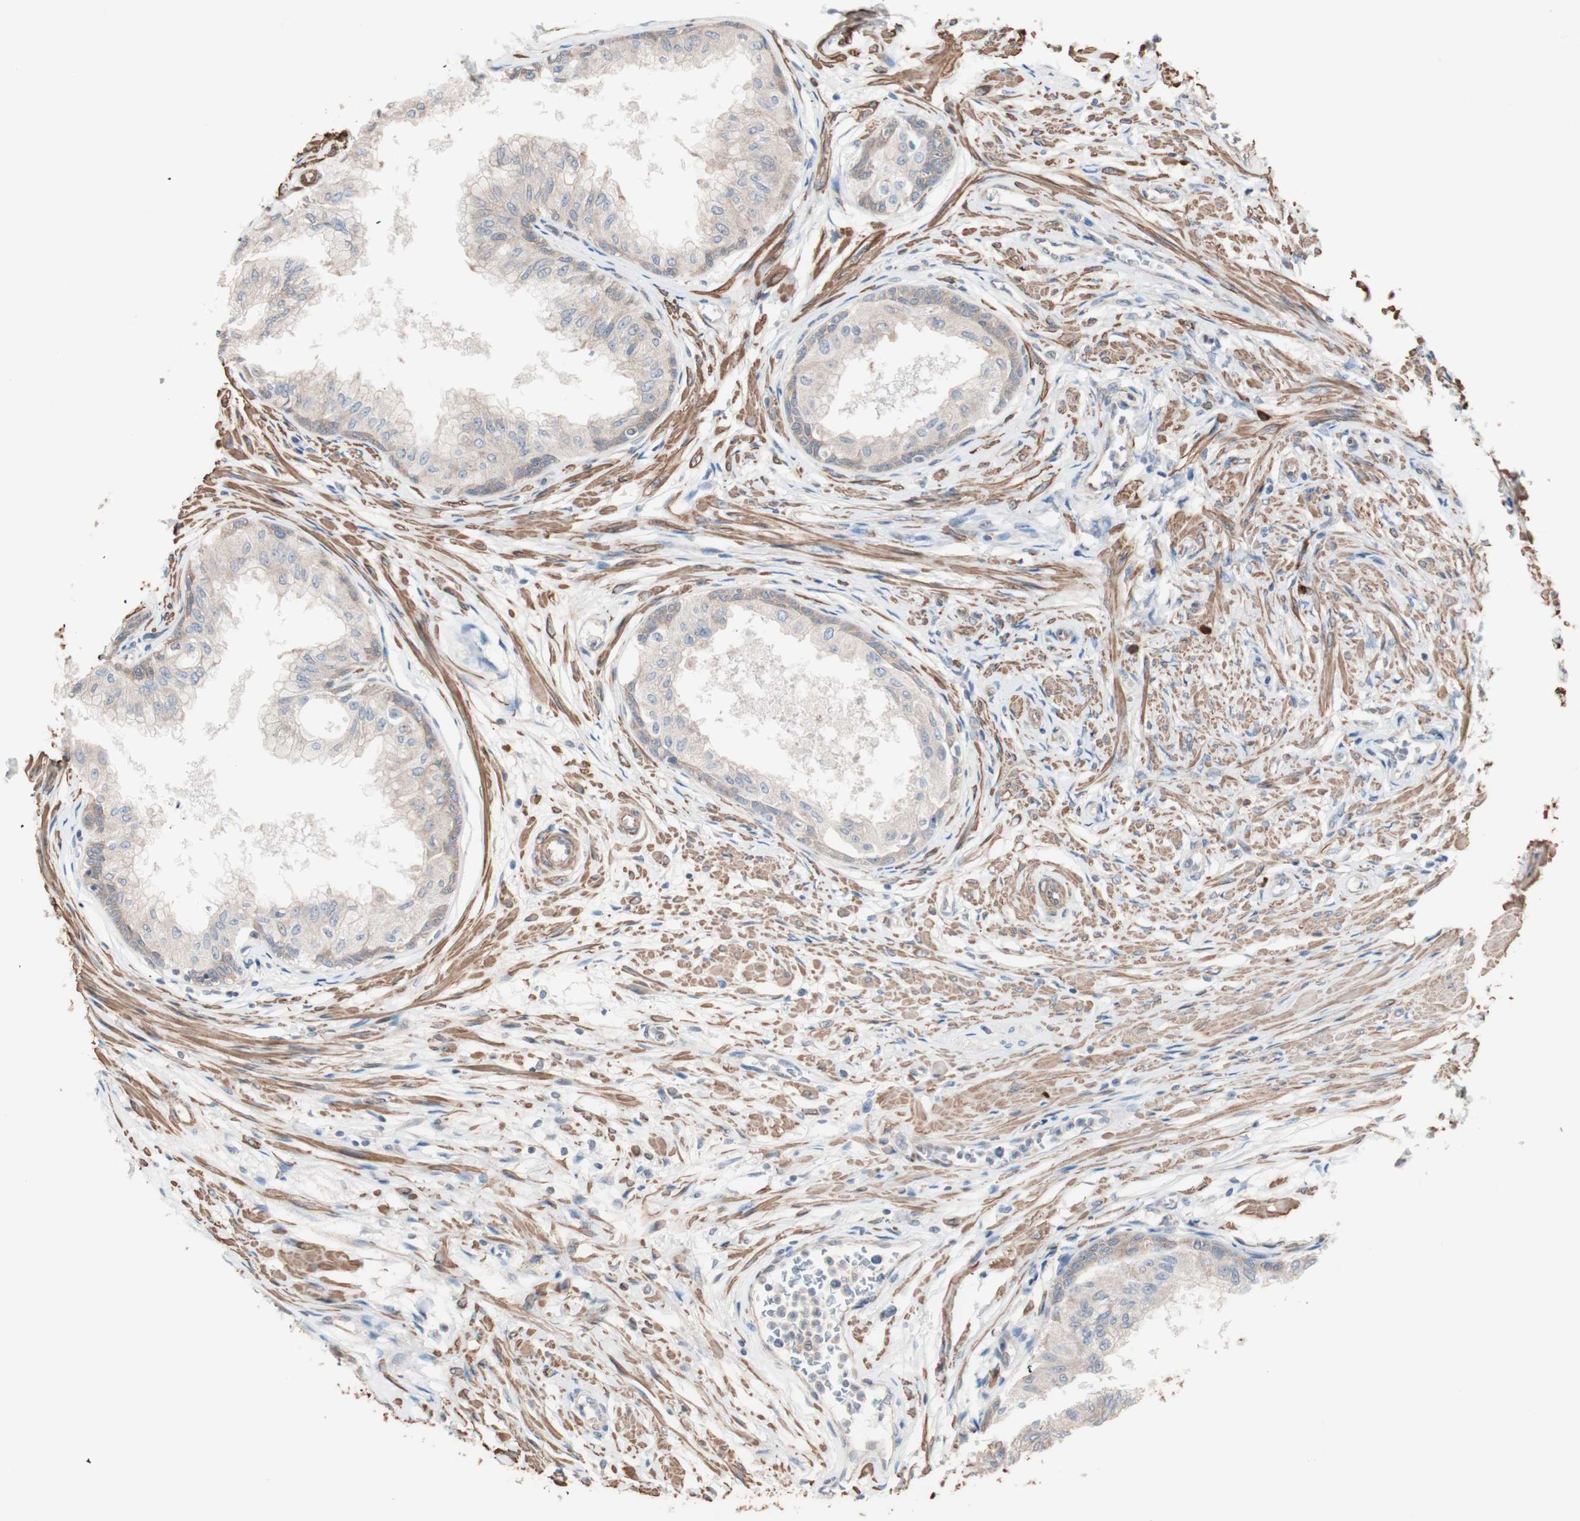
{"staining": {"intensity": "moderate", "quantity": ">75%", "location": "cytoplasmic/membranous"}, "tissue": "prostate", "cell_type": "Glandular cells", "image_type": "normal", "snomed": [{"axis": "morphology", "description": "Normal tissue, NOS"}, {"axis": "topography", "description": "Prostate"}, {"axis": "topography", "description": "Seminal veicle"}], "caption": "Prostate stained with DAB (3,3'-diaminobenzidine) immunohistochemistry (IHC) reveals medium levels of moderate cytoplasmic/membranous expression in about >75% of glandular cells. Ihc stains the protein of interest in brown and the nuclei are stained blue.", "gene": "ALG5", "patient": {"sex": "male", "age": 60}}